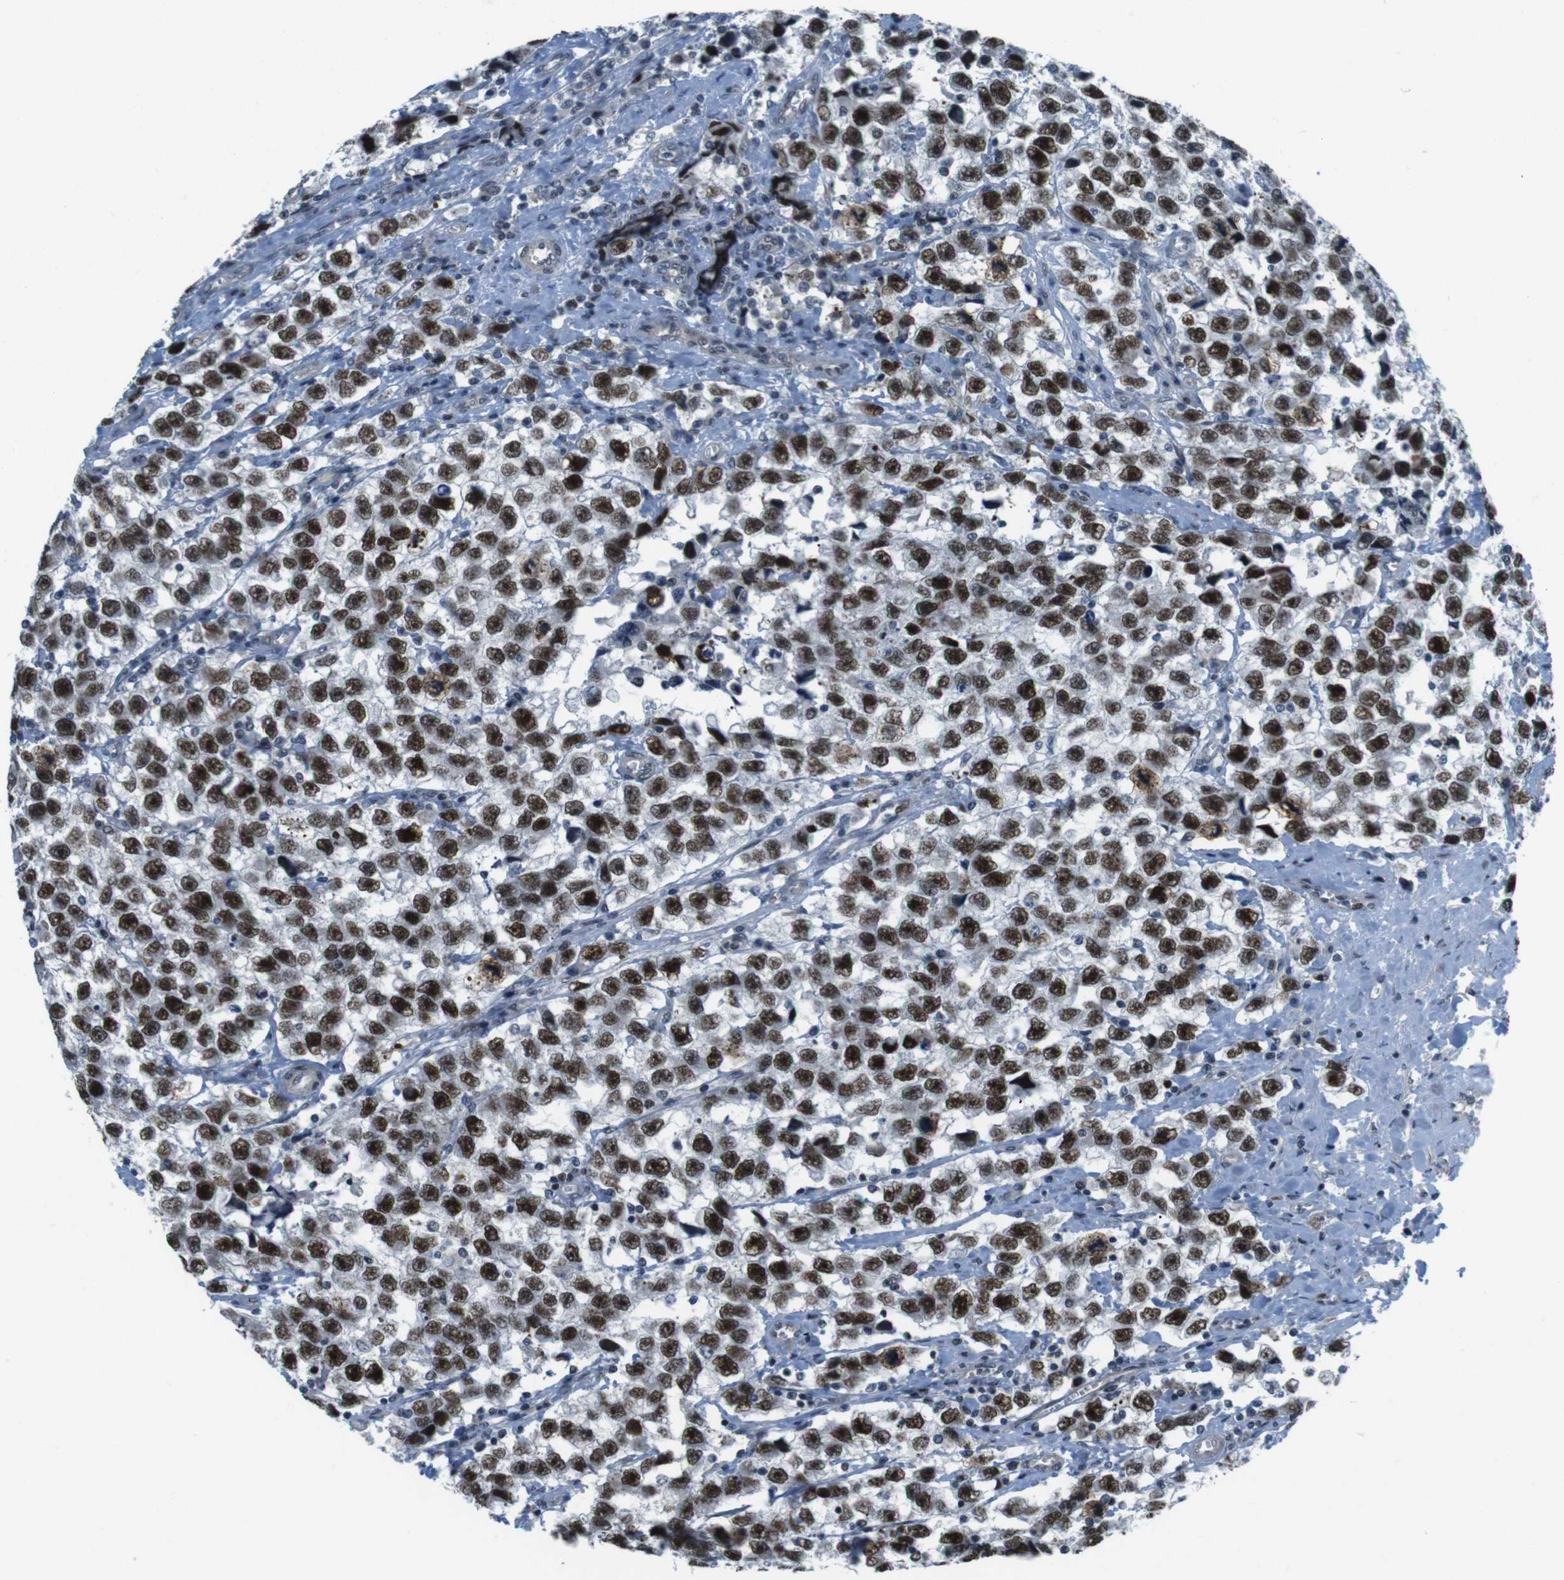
{"staining": {"intensity": "strong", "quantity": ">75%", "location": "nuclear"}, "tissue": "testis cancer", "cell_type": "Tumor cells", "image_type": "cancer", "snomed": [{"axis": "morphology", "description": "Seminoma, NOS"}, {"axis": "topography", "description": "Testis"}], "caption": "Immunohistochemistry (IHC) (DAB (3,3'-diaminobenzidine)) staining of testis cancer reveals strong nuclear protein positivity in approximately >75% of tumor cells.", "gene": "SMCO2", "patient": {"sex": "male", "age": 33}}